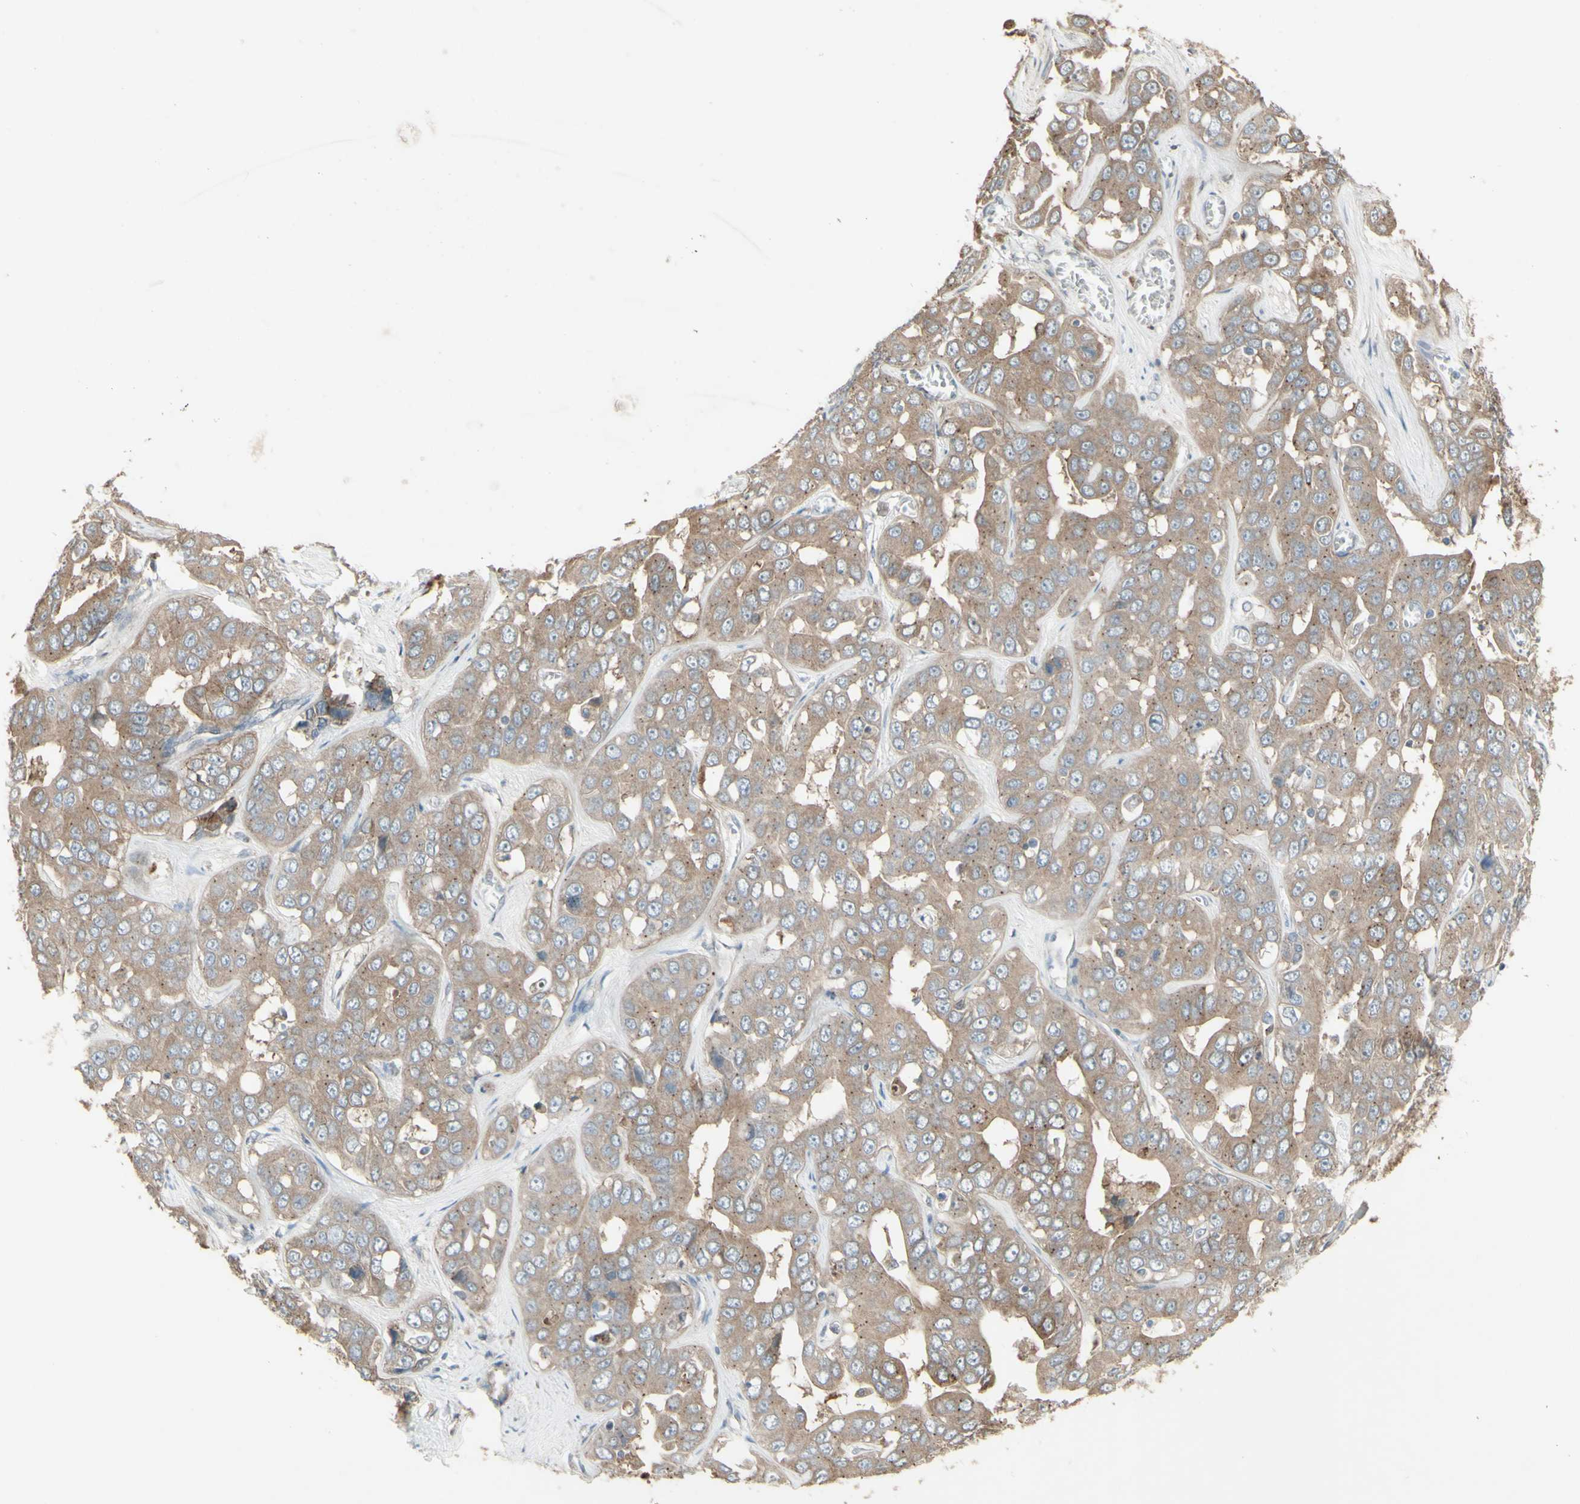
{"staining": {"intensity": "weak", "quantity": ">75%", "location": "cytoplasmic/membranous"}, "tissue": "liver cancer", "cell_type": "Tumor cells", "image_type": "cancer", "snomed": [{"axis": "morphology", "description": "Cholangiocarcinoma"}, {"axis": "topography", "description": "Liver"}], "caption": "Weak cytoplasmic/membranous protein expression is present in about >75% of tumor cells in liver cholangiocarcinoma. Nuclei are stained in blue.", "gene": "FXYD3", "patient": {"sex": "female", "age": 52}}